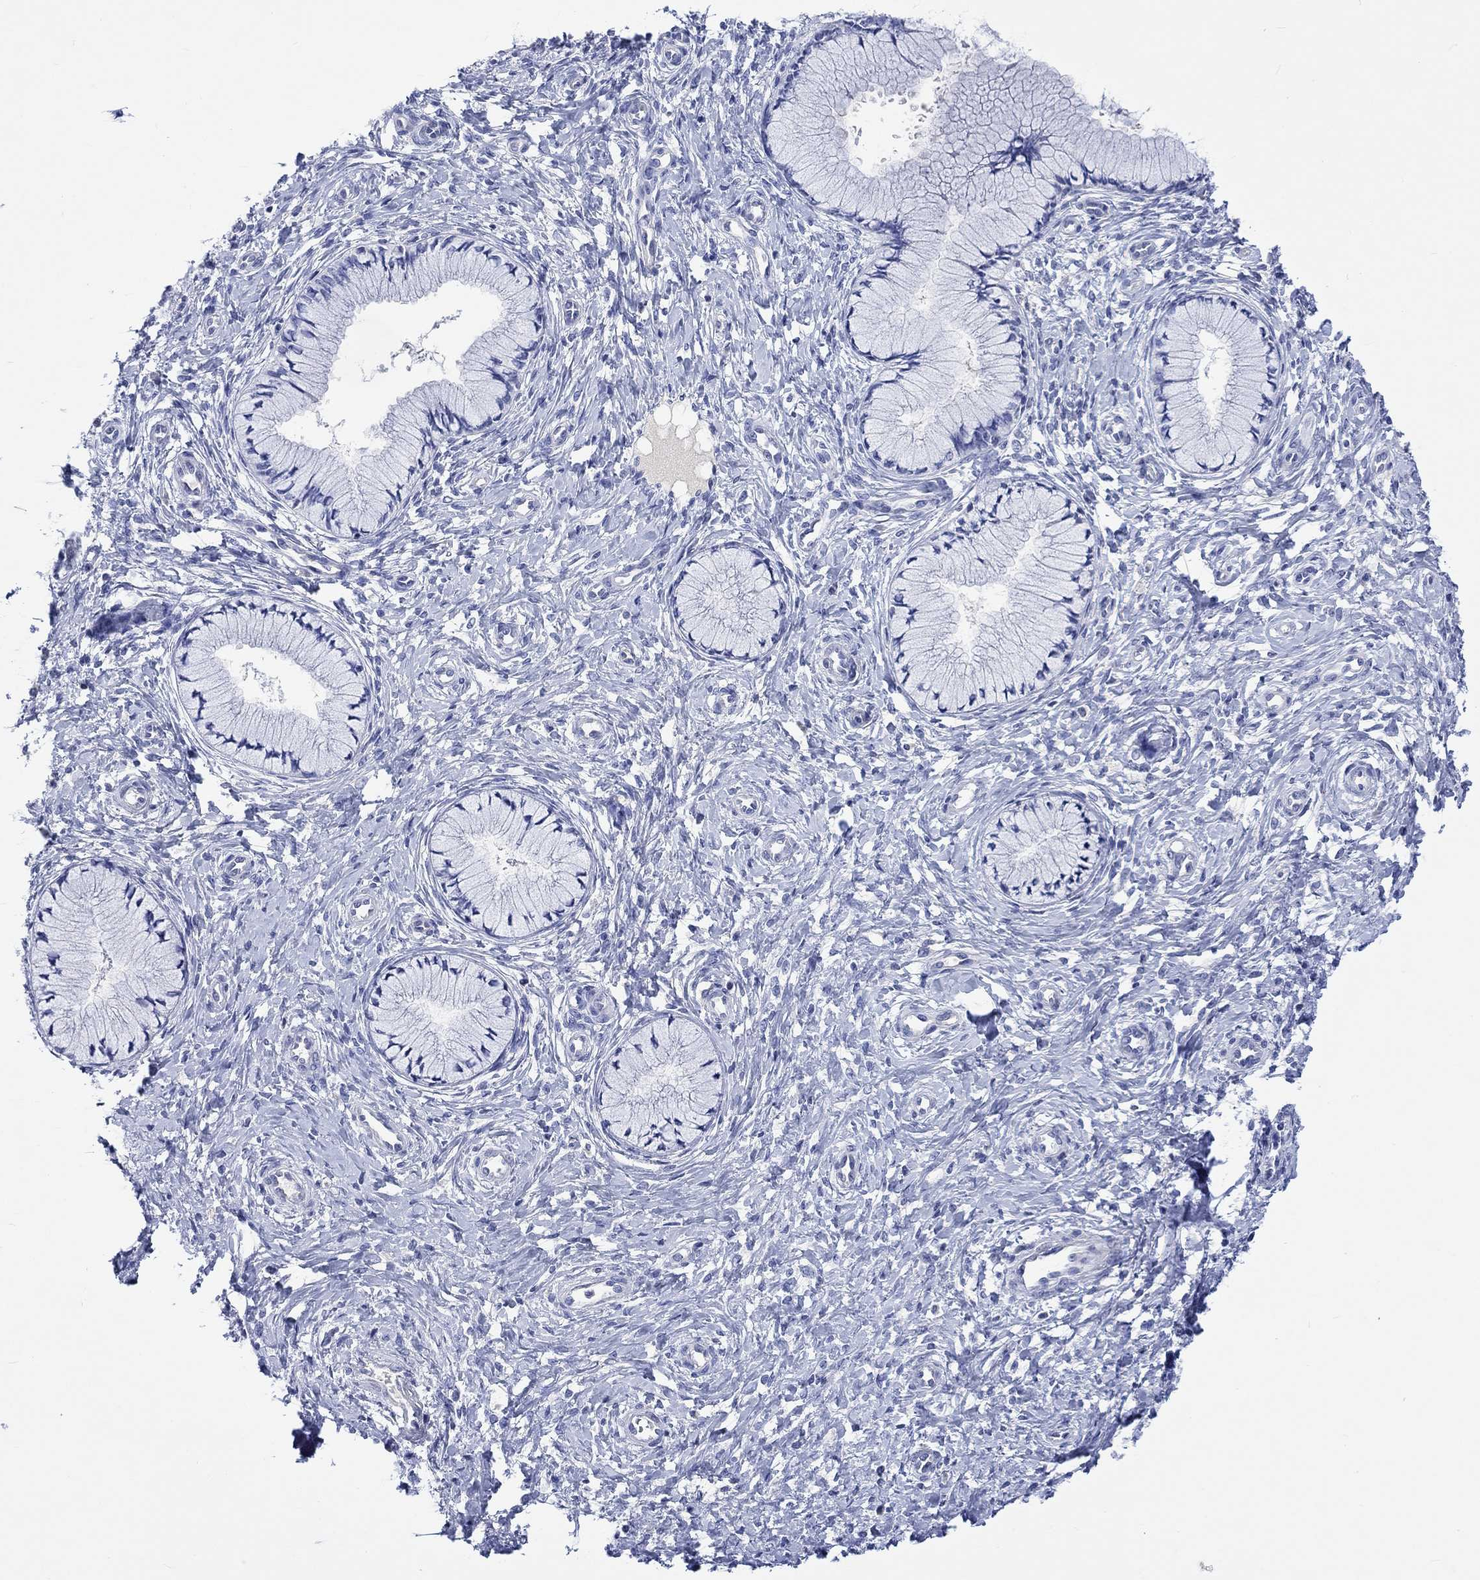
{"staining": {"intensity": "negative", "quantity": "none", "location": "none"}, "tissue": "cervix", "cell_type": "Glandular cells", "image_type": "normal", "snomed": [{"axis": "morphology", "description": "Normal tissue, NOS"}, {"axis": "topography", "description": "Cervix"}], "caption": "Glandular cells show no significant expression in benign cervix. The staining is performed using DAB (3,3'-diaminobenzidine) brown chromogen with nuclei counter-stained in using hematoxylin.", "gene": "CACNG3", "patient": {"sex": "female", "age": 37}}